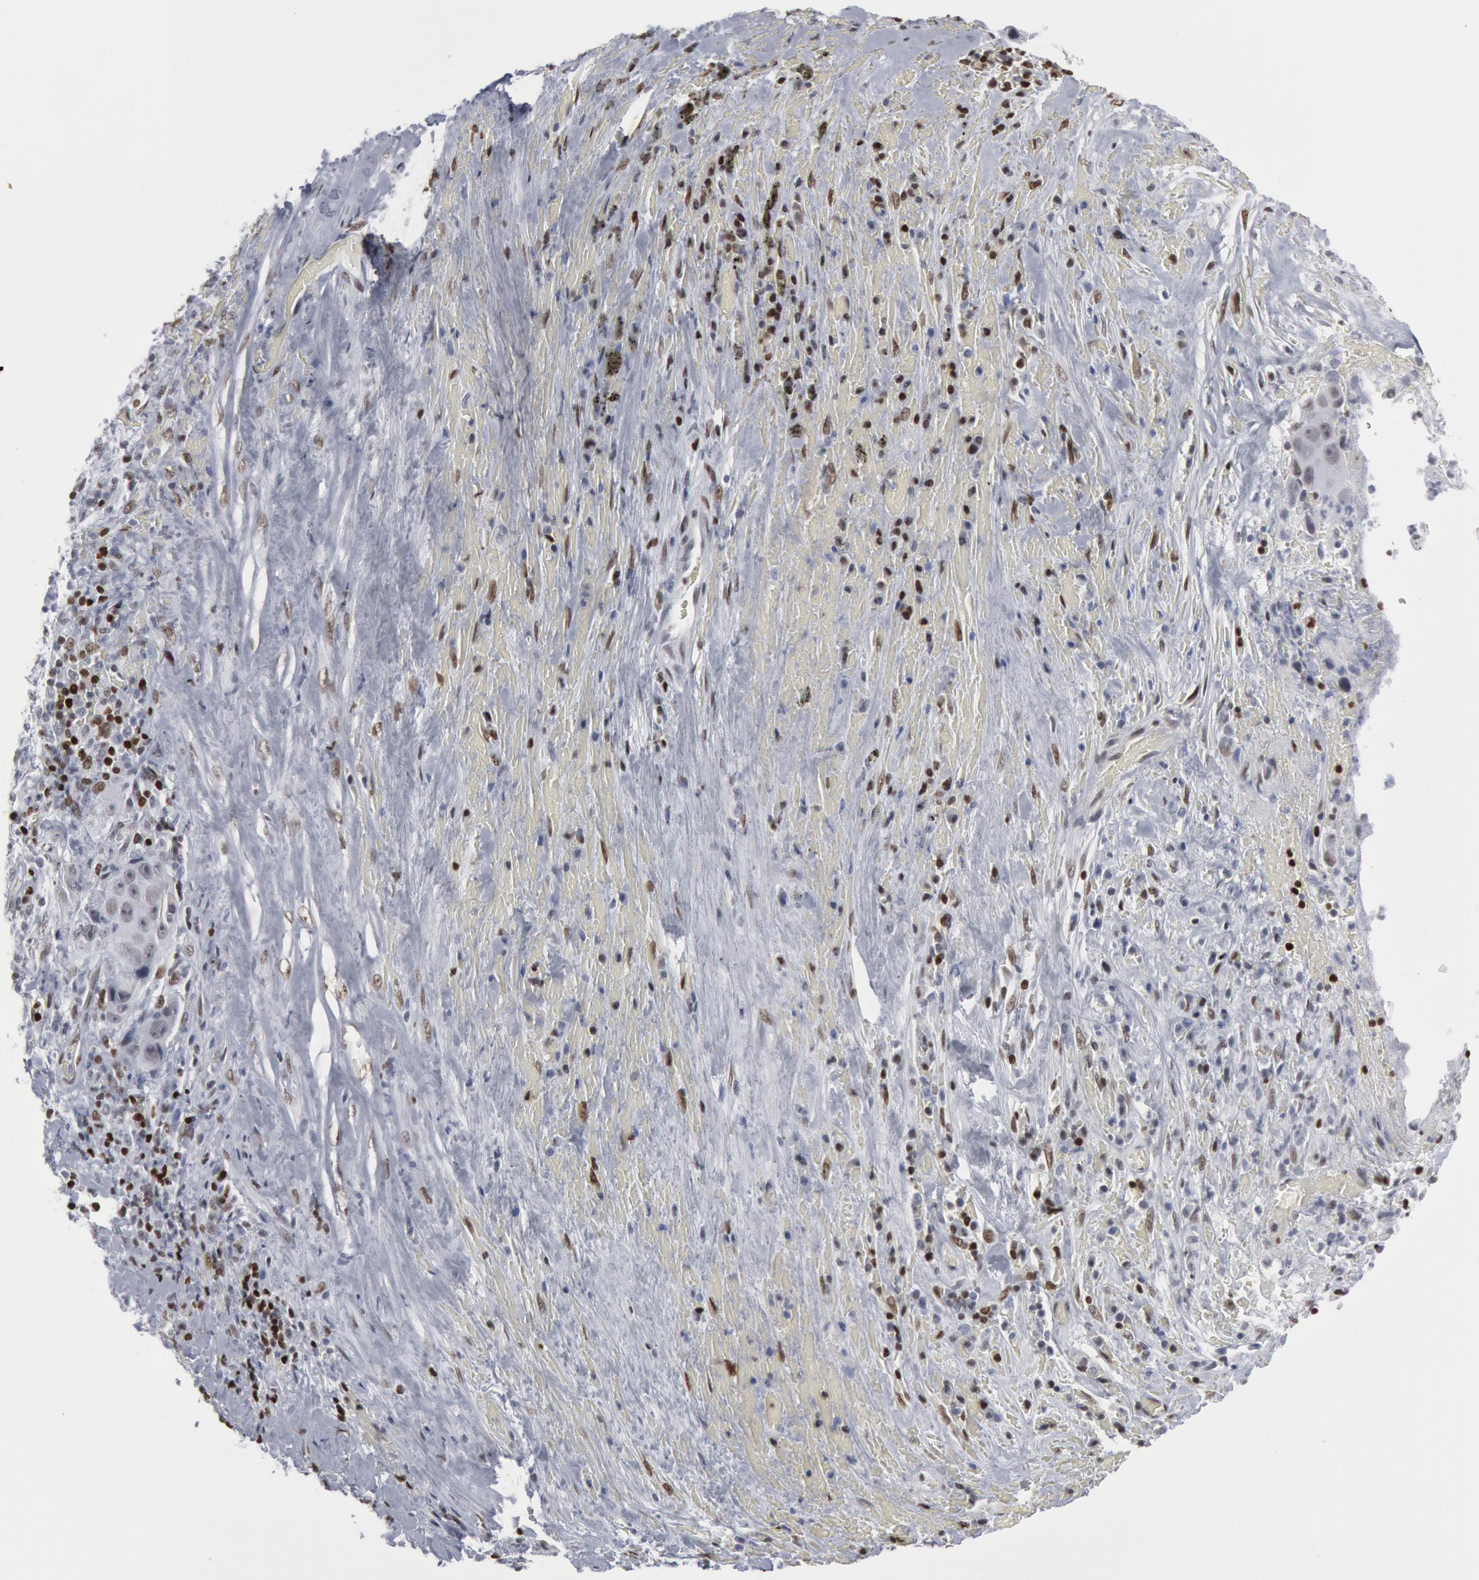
{"staining": {"intensity": "negative", "quantity": "none", "location": "none"}, "tissue": "lung cancer", "cell_type": "Tumor cells", "image_type": "cancer", "snomed": [{"axis": "morphology", "description": "Squamous cell carcinoma, NOS"}, {"axis": "topography", "description": "Lung"}], "caption": "Immunohistochemistry (IHC) of human lung cancer displays no staining in tumor cells.", "gene": "MECP2", "patient": {"sex": "male", "age": 64}}